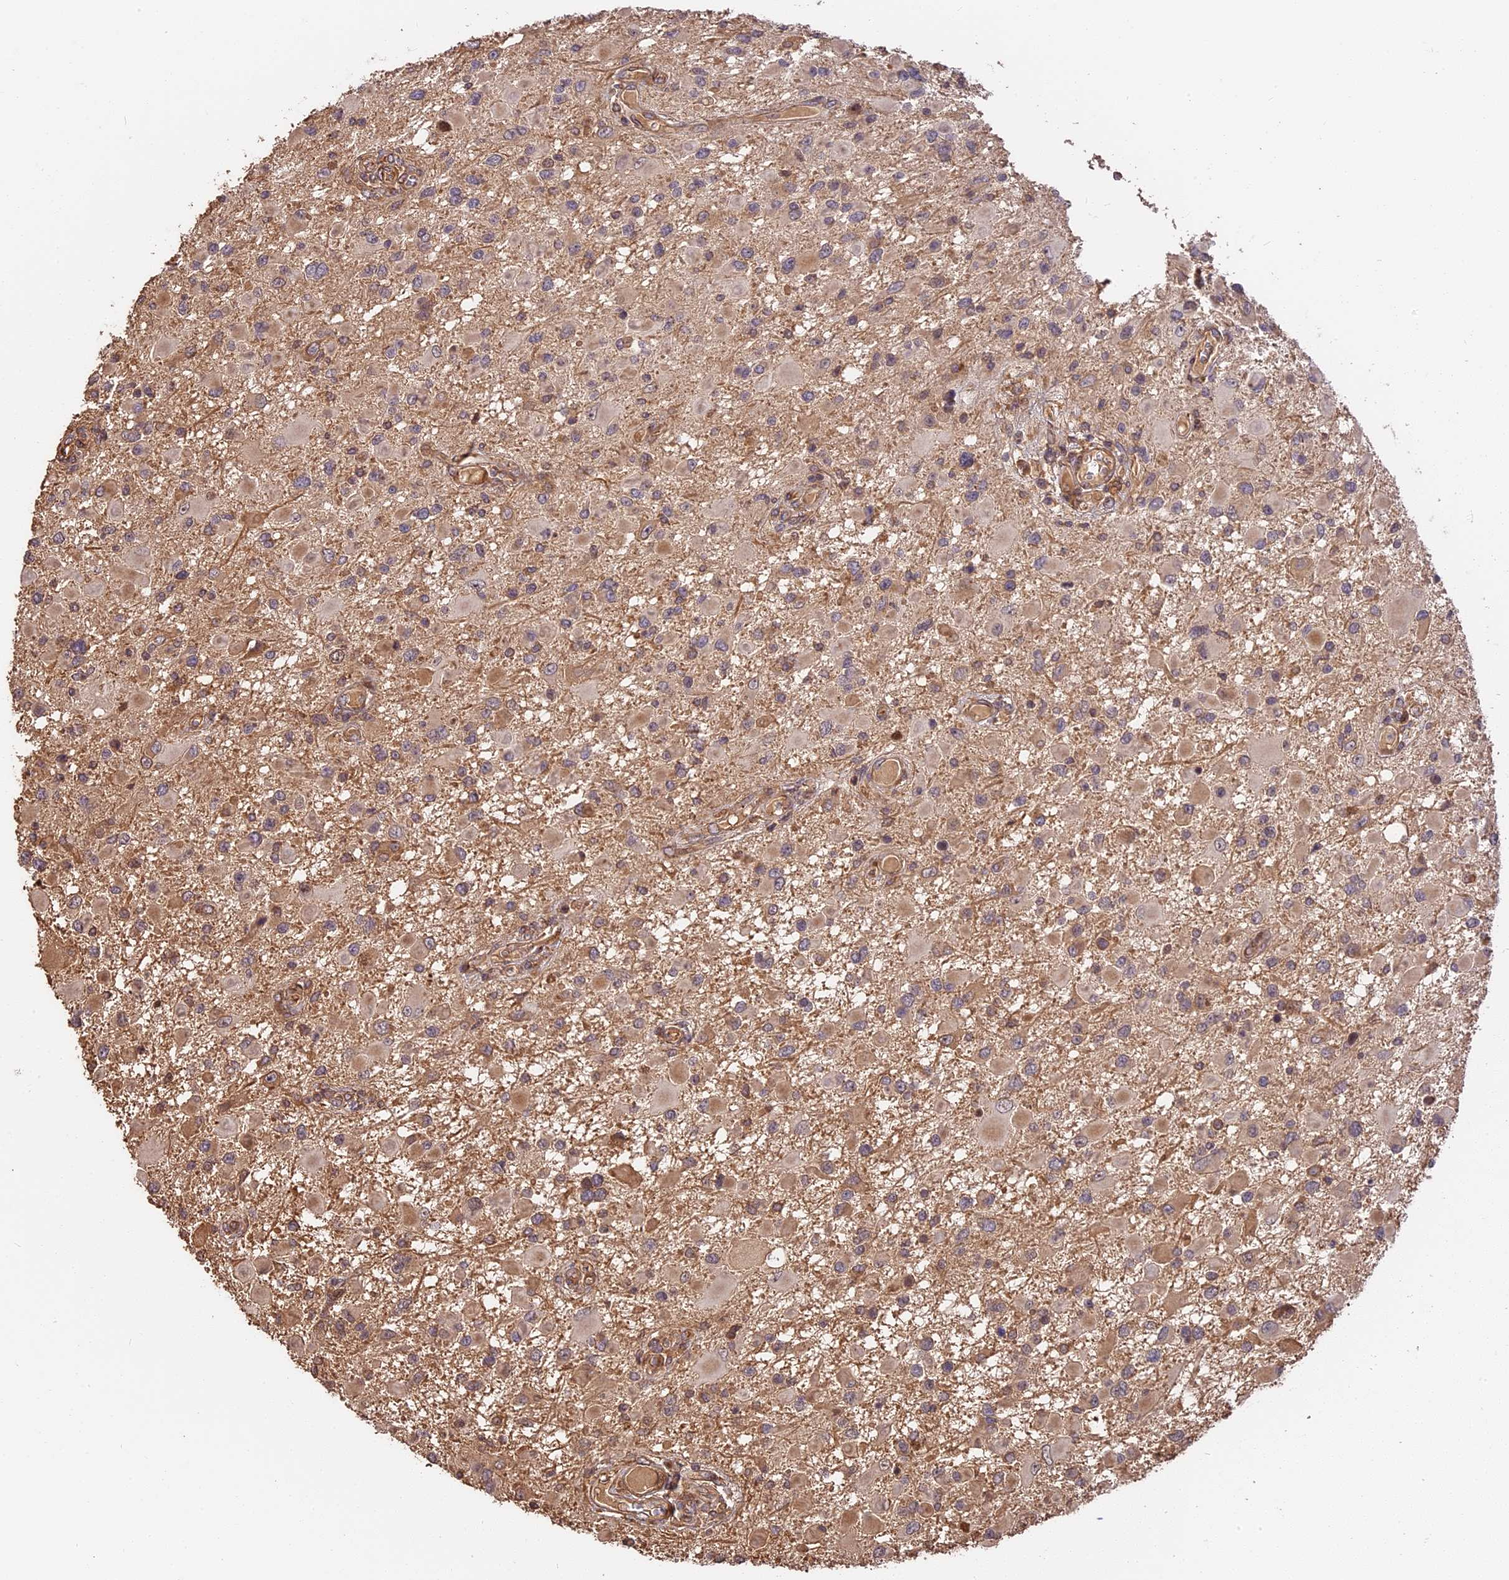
{"staining": {"intensity": "weak", "quantity": "25%-75%", "location": "cytoplasmic/membranous"}, "tissue": "glioma", "cell_type": "Tumor cells", "image_type": "cancer", "snomed": [{"axis": "morphology", "description": "Glioma, malignant, High grade"}, {"axis": "topography", "description": "Brain"}], "caption": "Protein positivity by immunohistochemistry (IHC) displays weak cytoplasmic/membranous staining in about 25%-75% of tumor cells in malignant glioma (high-grade).", "gene": "ARHGAP17", "patient": {"sex": "male", "age": 53}}